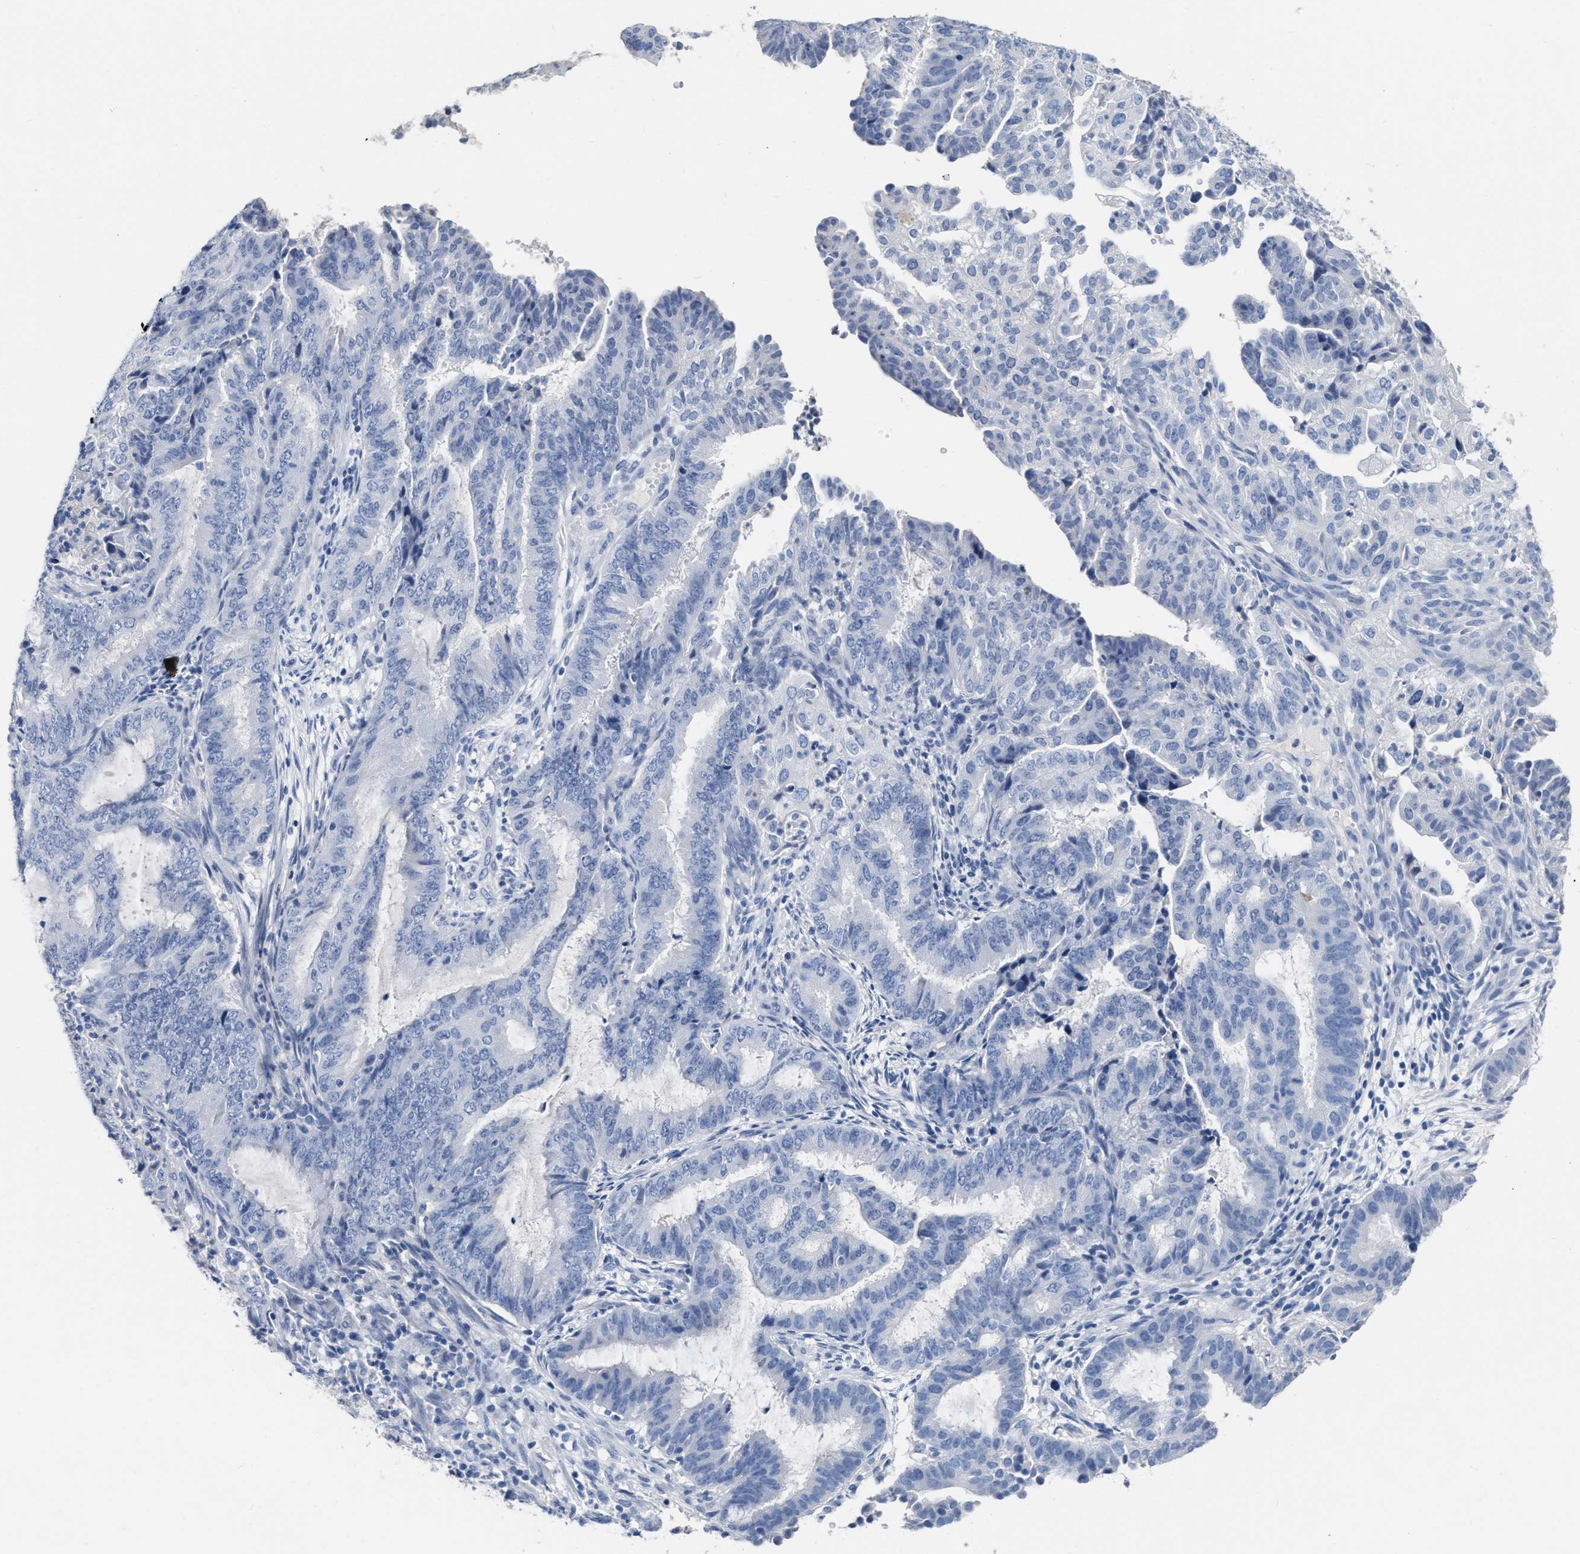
{"staining": {"intensity": "negative", "quantity": "none", "location": "none"}, "tissue": "endometrial cancer", "cell_type": "Tumor cells", "image_type": "cancer", "snomed": [{"axis": "morphology", "description": "Adenocarcinoma, NOS"}, {"axis": "topography", "description": "Endometrium"}], "caption": "An immunohistochemistry (IHC) image of endometrial adenocarcinoma is shown. There is no staining in tumor cells of endometrial adenocarcinoma.", "gene": "CEACAM5", "patient": {"sex": "female", "age": 51}}